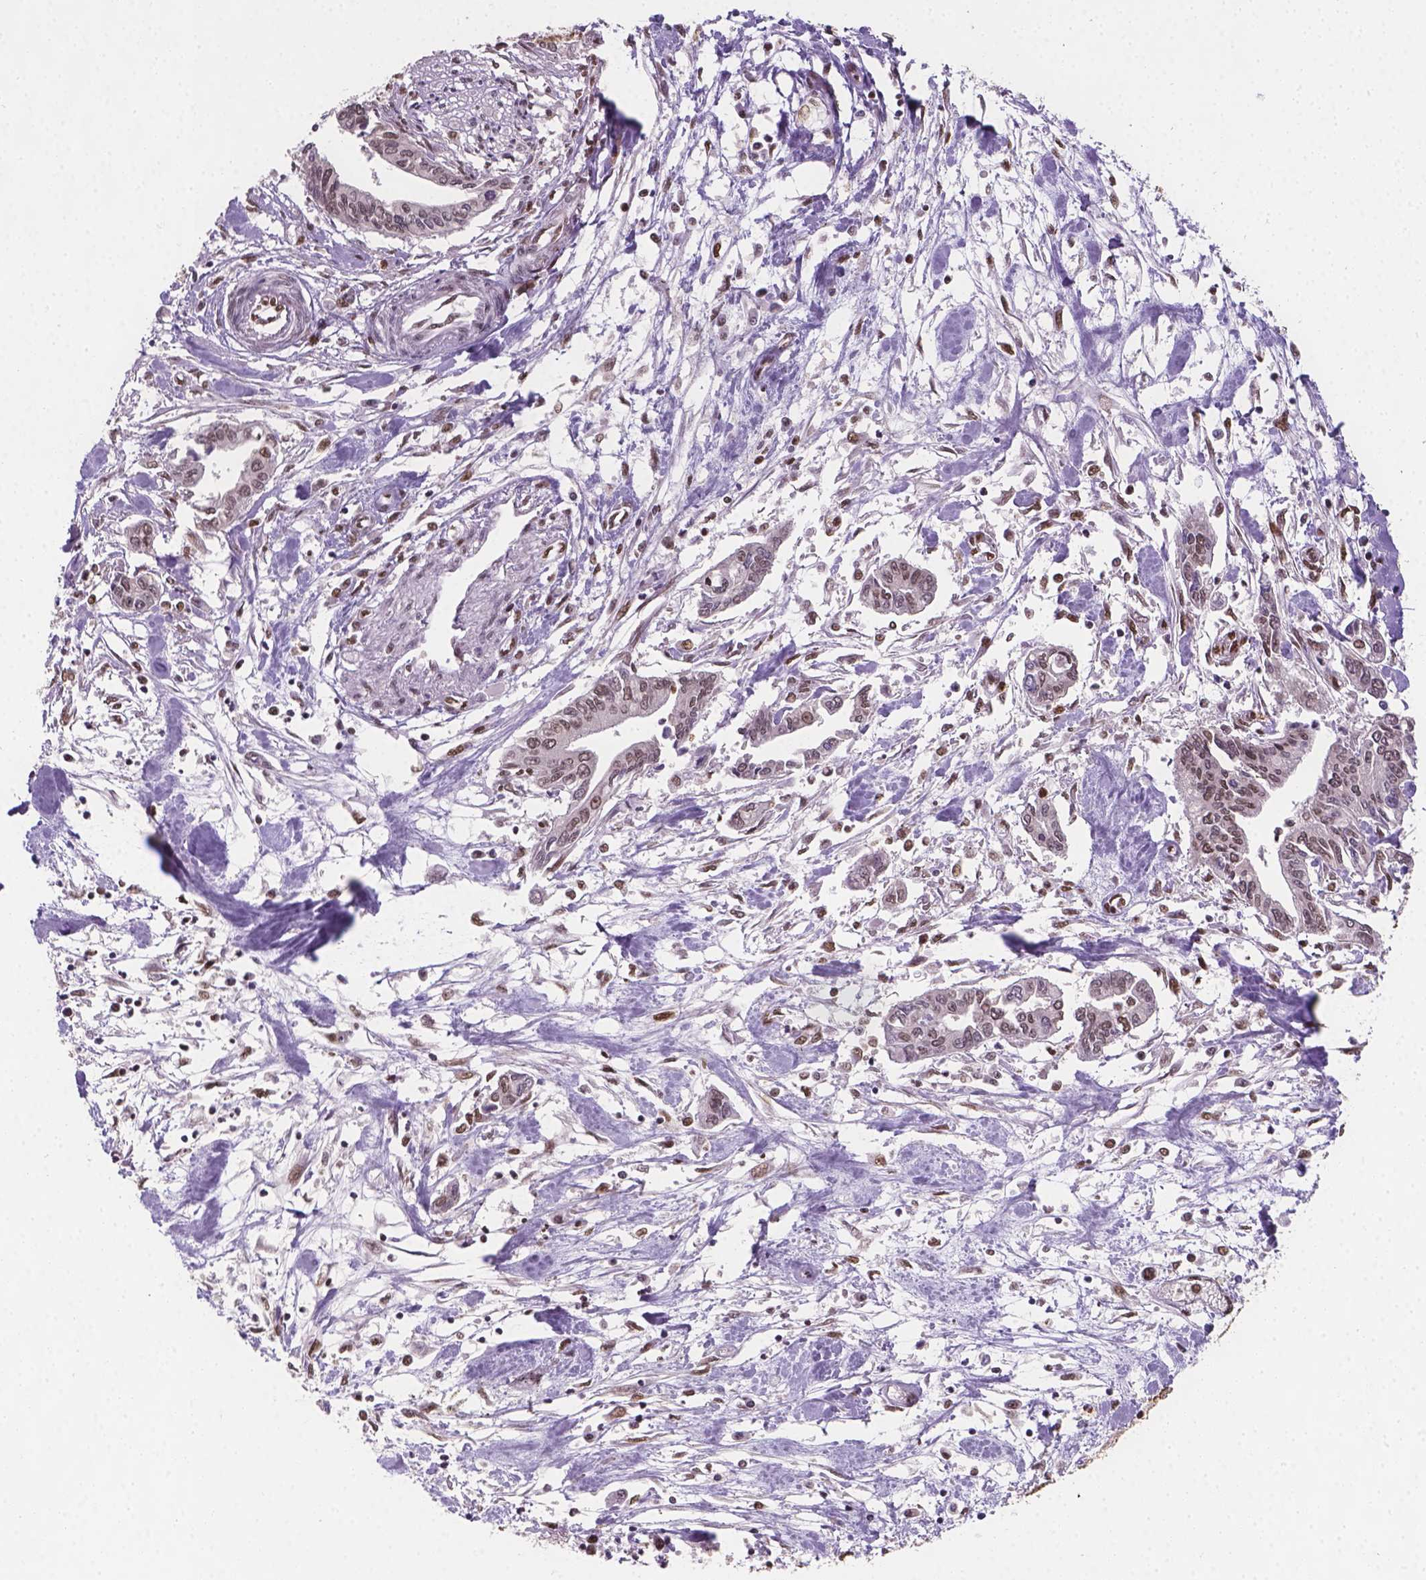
{"staining": {"intensity": "weak", "quantity": "25%-75%", "location": "nuclear"}, "tissue": "pancreatic cancer", "cell_type": "Tumor cells", "image_type": "cancer", "snomed": [{"axis": "morphology", "description": "Adenocarcinoma, NOS"}, {"axis": "topography", "description": "Pancreas"}], "caption": "Pancreatic cancer tissue displays weak nuclear staining in approximately 25%-75% of tumor cells", "gene": "FANCE", "patient": {"sex": "male", "age": 60}}